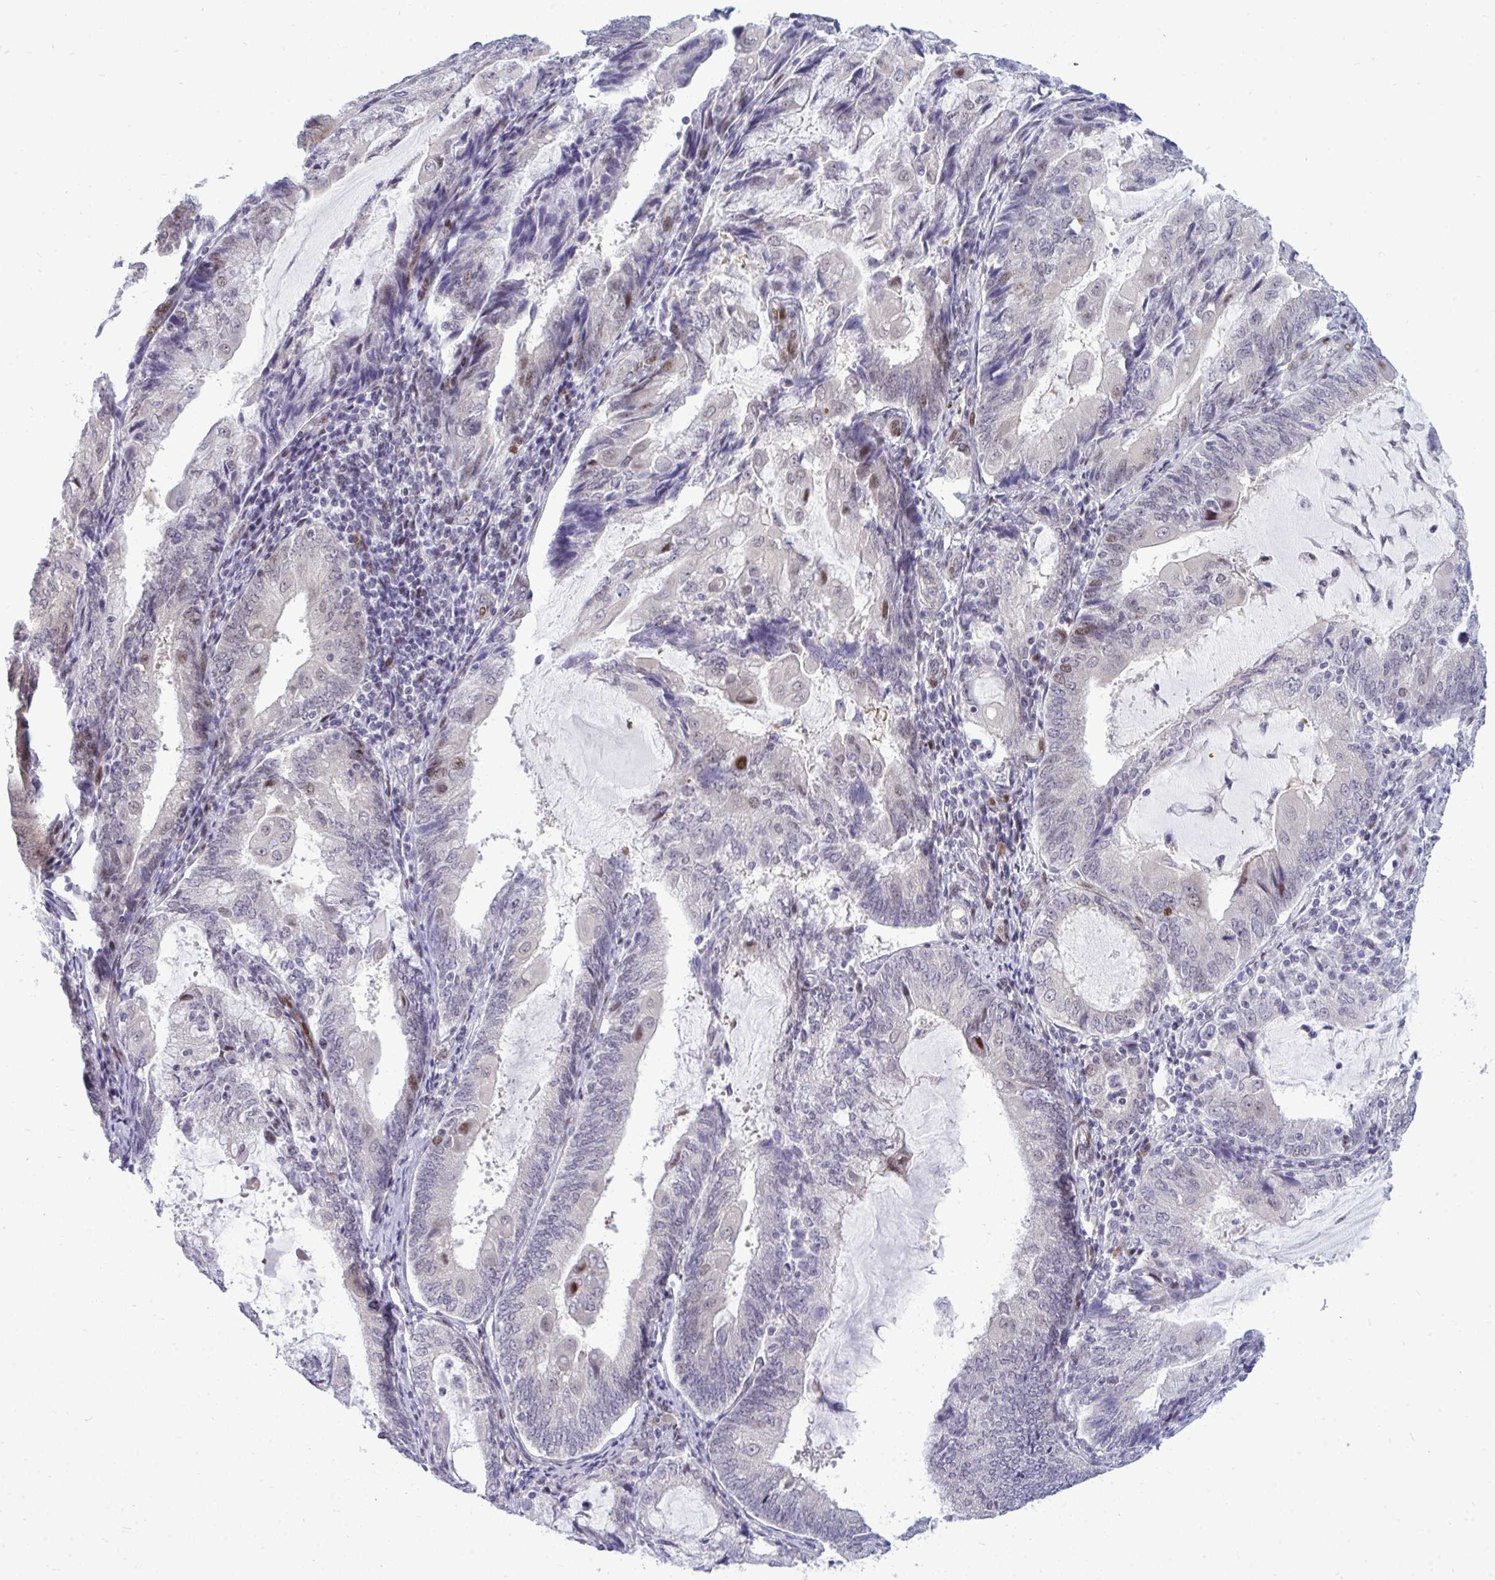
{"staining": {"intensity": "moderate", "quantity": "<25%", "location": "nuclear"}, "tissue": "endometrial cancer", "cell_type": "Tumor cells", "image_type": "cancer", "snomed": [{"axis": "morphology", "description": "Adenocarcinoma, NOS"}, {"axis": "topography", "description": "Endometrium"}], "caption": "DAB immunohistochemical staining of human endometrial cancer demonstrates moderate nuclear protein expression in about <25% of tumor cells.", "gene": "TAB1", "patient": {"sex": "female", "age": 81}}